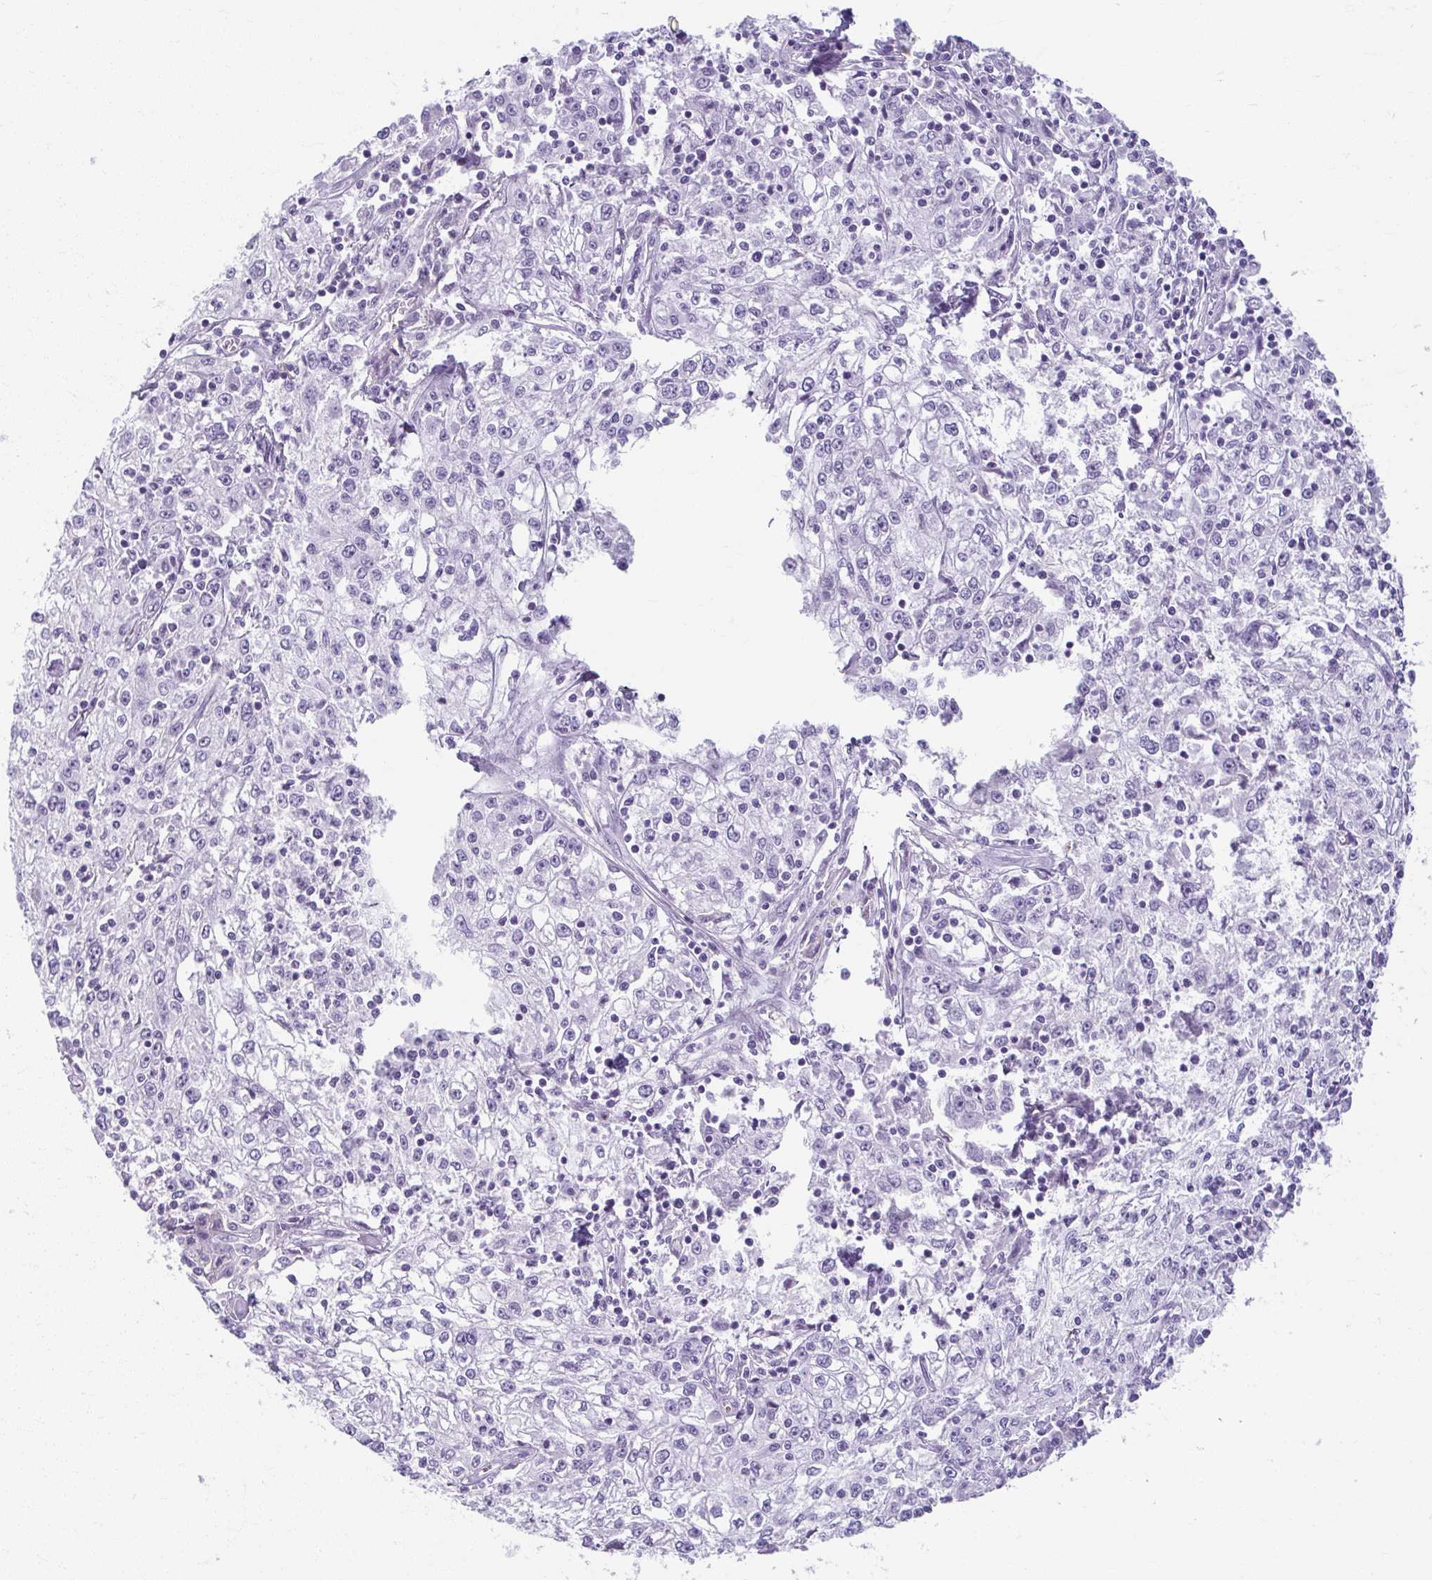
{"staining": {"intensity": "negative", "quantity": "none", "location": "none"}, "tissue": "cervical cancer", "cell_type": "Tumor cells", "image_type": "cancer", "snomed": [{"axis": "morphology", "description": "Squamous cell carcinoma, NOS"}, {"axis": "topography", "description": "Cervix"}], "caption": "An image of cervical cancer (squamous cell carcinoma) stained for a protein displays no brown staining in tumor cells.", "gene": "MOBP", "patient": {"sex": "female", "age": 85}}